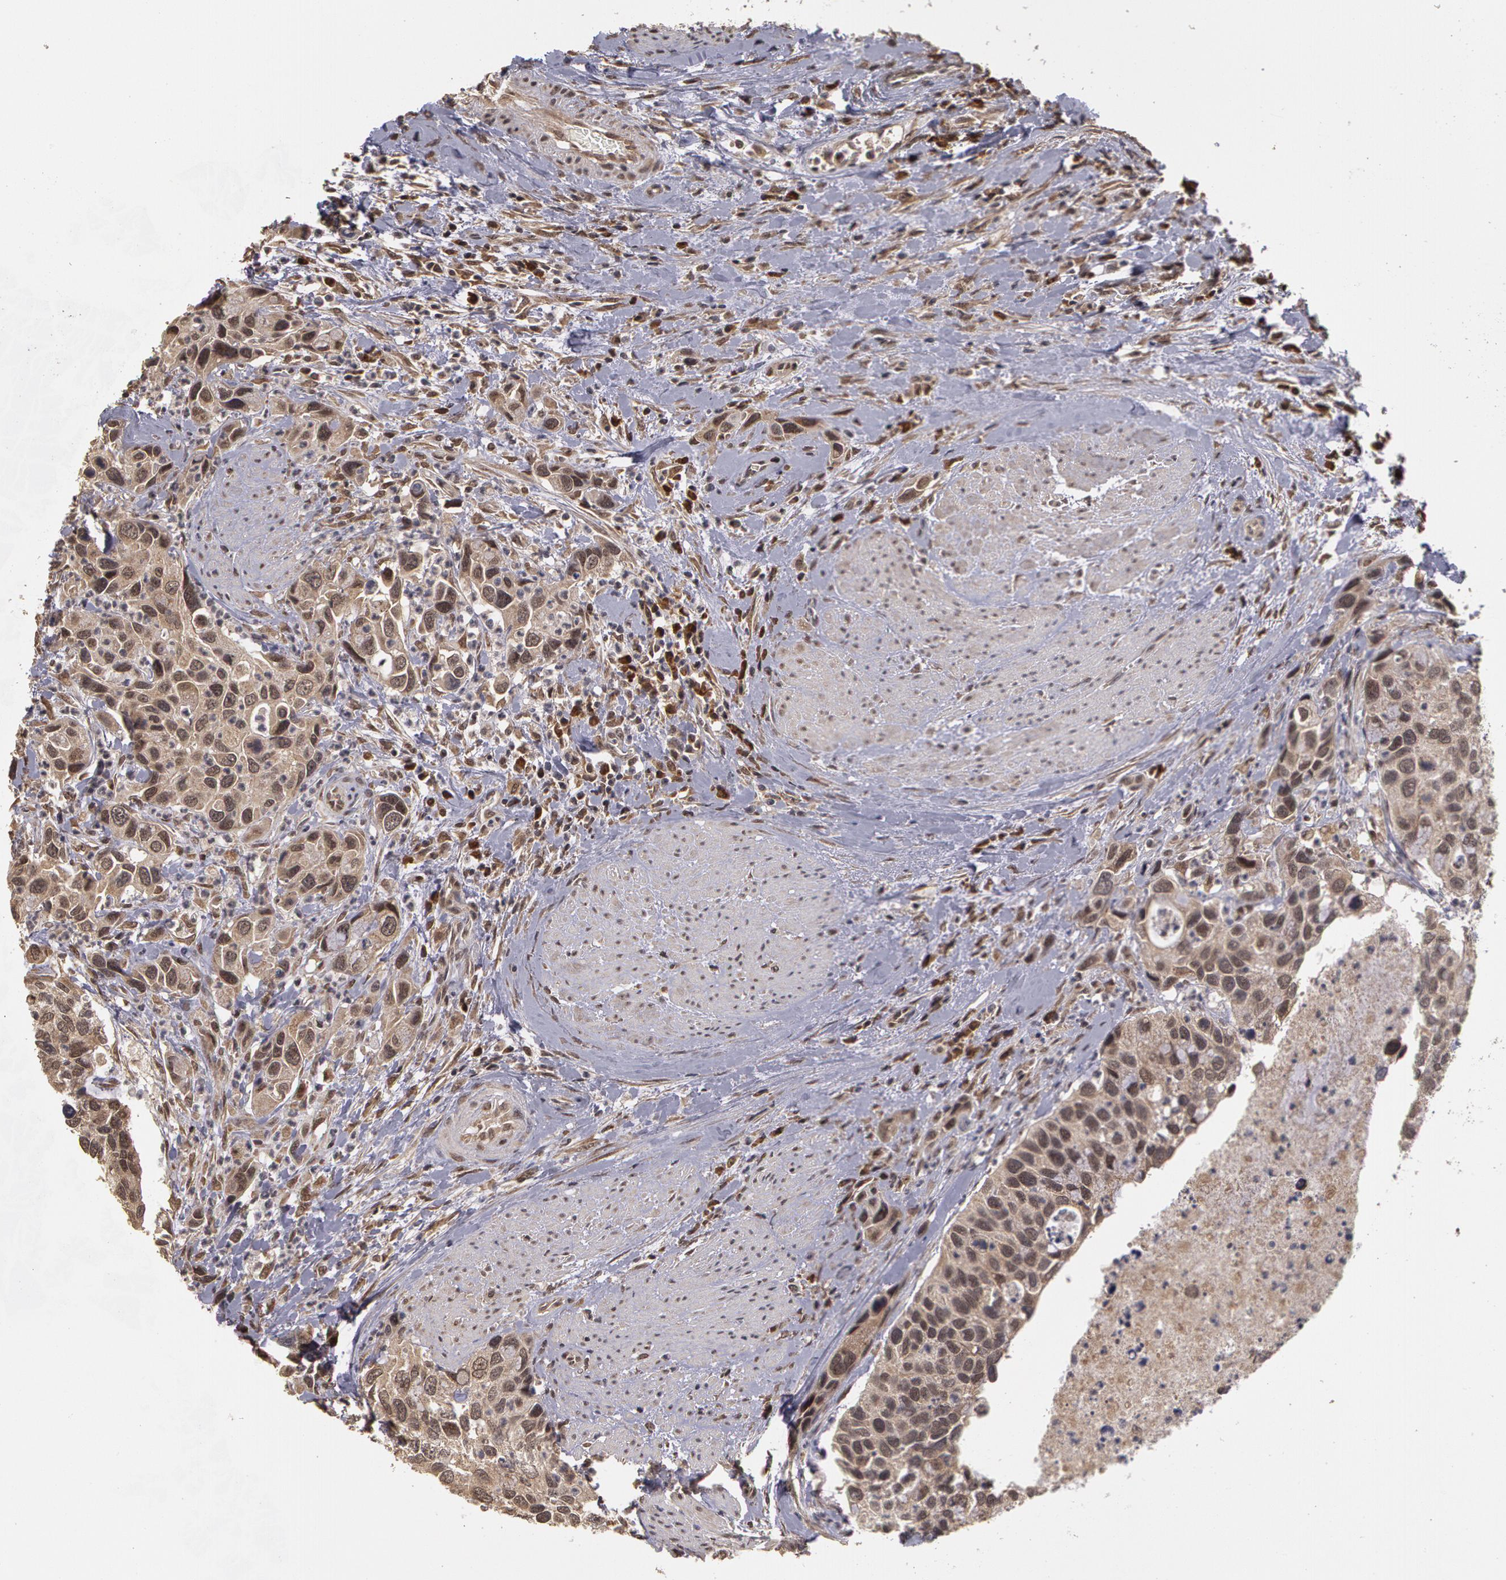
{"staining": {"intensity": "strong", "quantity": ">75%", "location": "cytoplasmic/membranous,nuclear"}, "tissue": "urothelial cancer", "cell_type": "Tumor cells", "image_type": "cancer", "snomed": [{"axis": "morphology", "description": "Urothelial carcinoma, High grade"}, {"axis": "topography", "description": "Urinary bladder"}], "caption": "Protein staining of urothelial carcinoma (high-grade) tissue reveals strong cytoplasmic/membranous and nuclear expression in about >75% of tumor cells.", "gene": "GLIS1", "patient": {"sex": "male", "age": 66}}